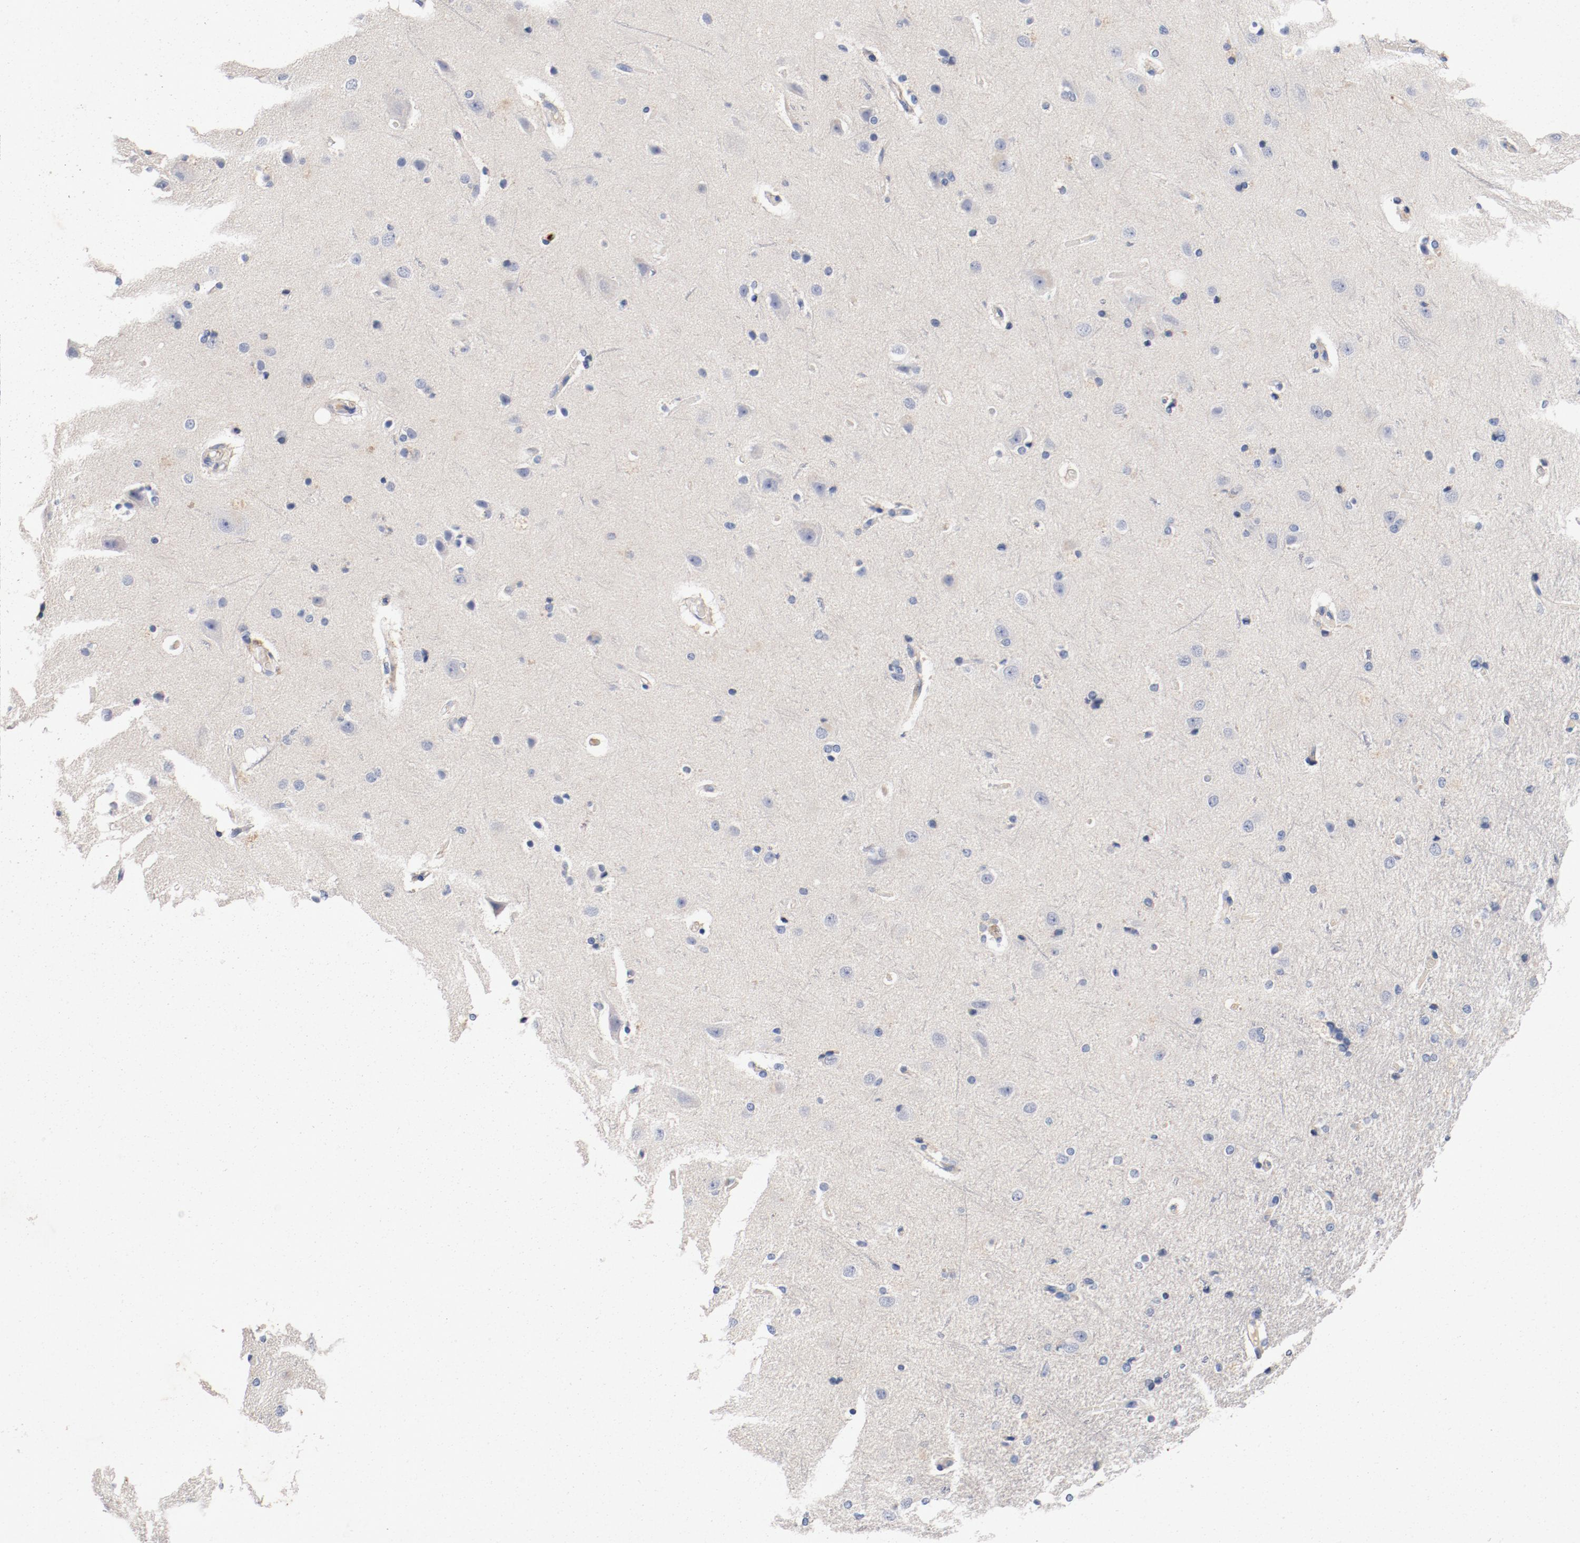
{"staining": {"intensity": "negative", "quantity": "none", "location": "none"}, "tissue": "cerebral cortex", "cell_type": "Endothelial cells", "image_type": "normal", "snomed": [{"axis": "morphology", "description": "Normal tissue, NOS"}, {"axis": "topography", "description": "Cerebral cortex"}], "caption": "IHC of normal human cerebral cortex reveals no expression in endothelial cells.", "gene": "PIM1", "patient": {"sex": "male", "age": 62}}